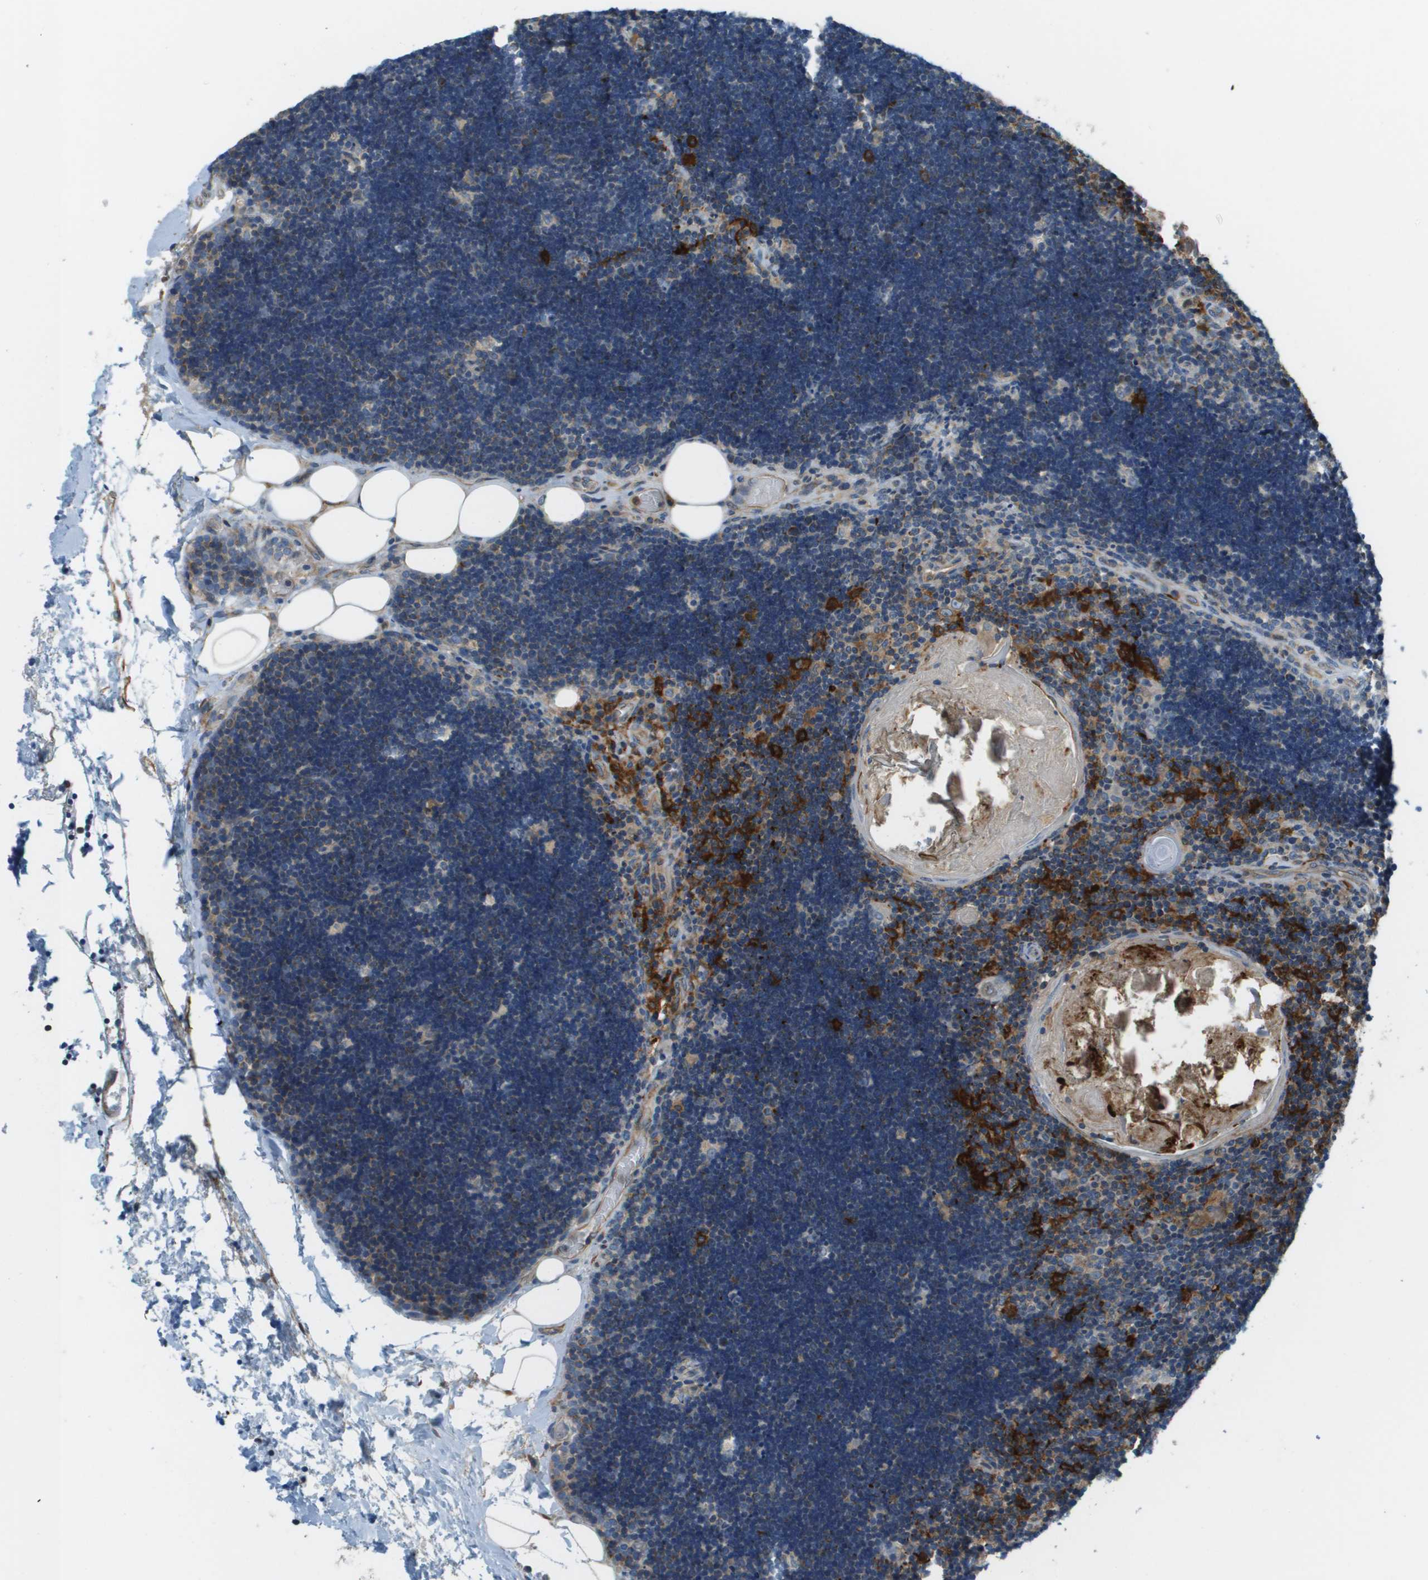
{"staining": {"intensity": "strong", "quantity": "<25%", "location": "cytoplasmic/membranous"}, "tissue": "lymph node", "cell_type": "Germinal center cells", "image_type": "normal", "snomed": [{"axis": "morphology", "description": "Normal tissue, NOS"}, {"axis": "topography", "description": "Lymph node"}], "caption": "About <25% of germinal center cells in unremarkable lymph node display strong cytoplasmic/membranous protein expression as visualized by brown immunohistochemical staining.", "gene": "SAMSN1", "patient": {"sex": "male", "age": 33}}